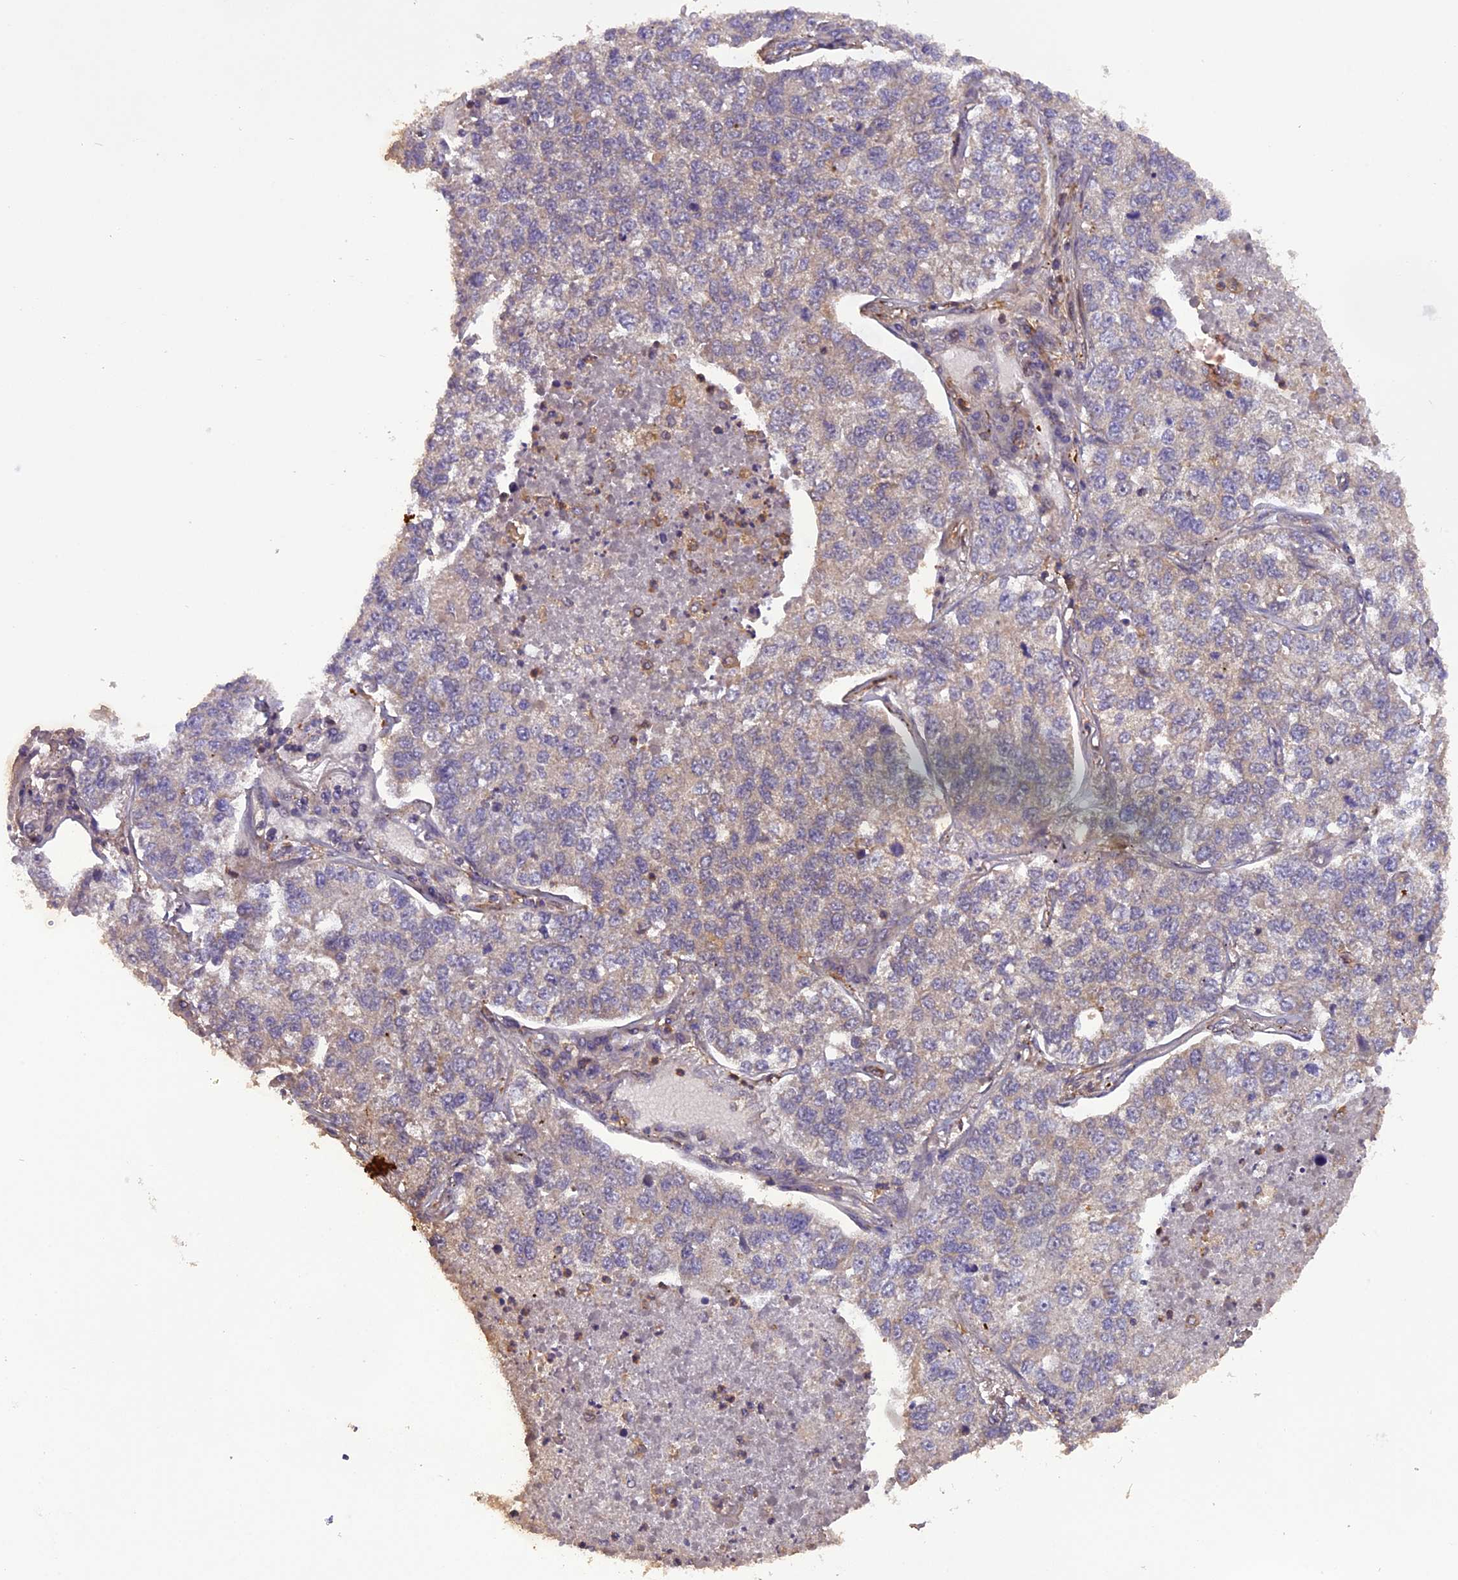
{"staining": {"intensity": "negative", "quantity": "none", "location": "none"}, "tissue": "lung cancer", "cell_type": "Tumor cells", "image_type": "cancer", "snomed": [{"axis": "morphology", "description": "Adenocarcinoma, NOS"}, {"axis": "topography", "description": "Lung"}], "caption": "This is a image of immunohistochemistry (IHC) staining of lung cancer, which shows no expression in tumor cells.", "gene": "STOML1", "patient": {"sex": "male", "age": 49}}